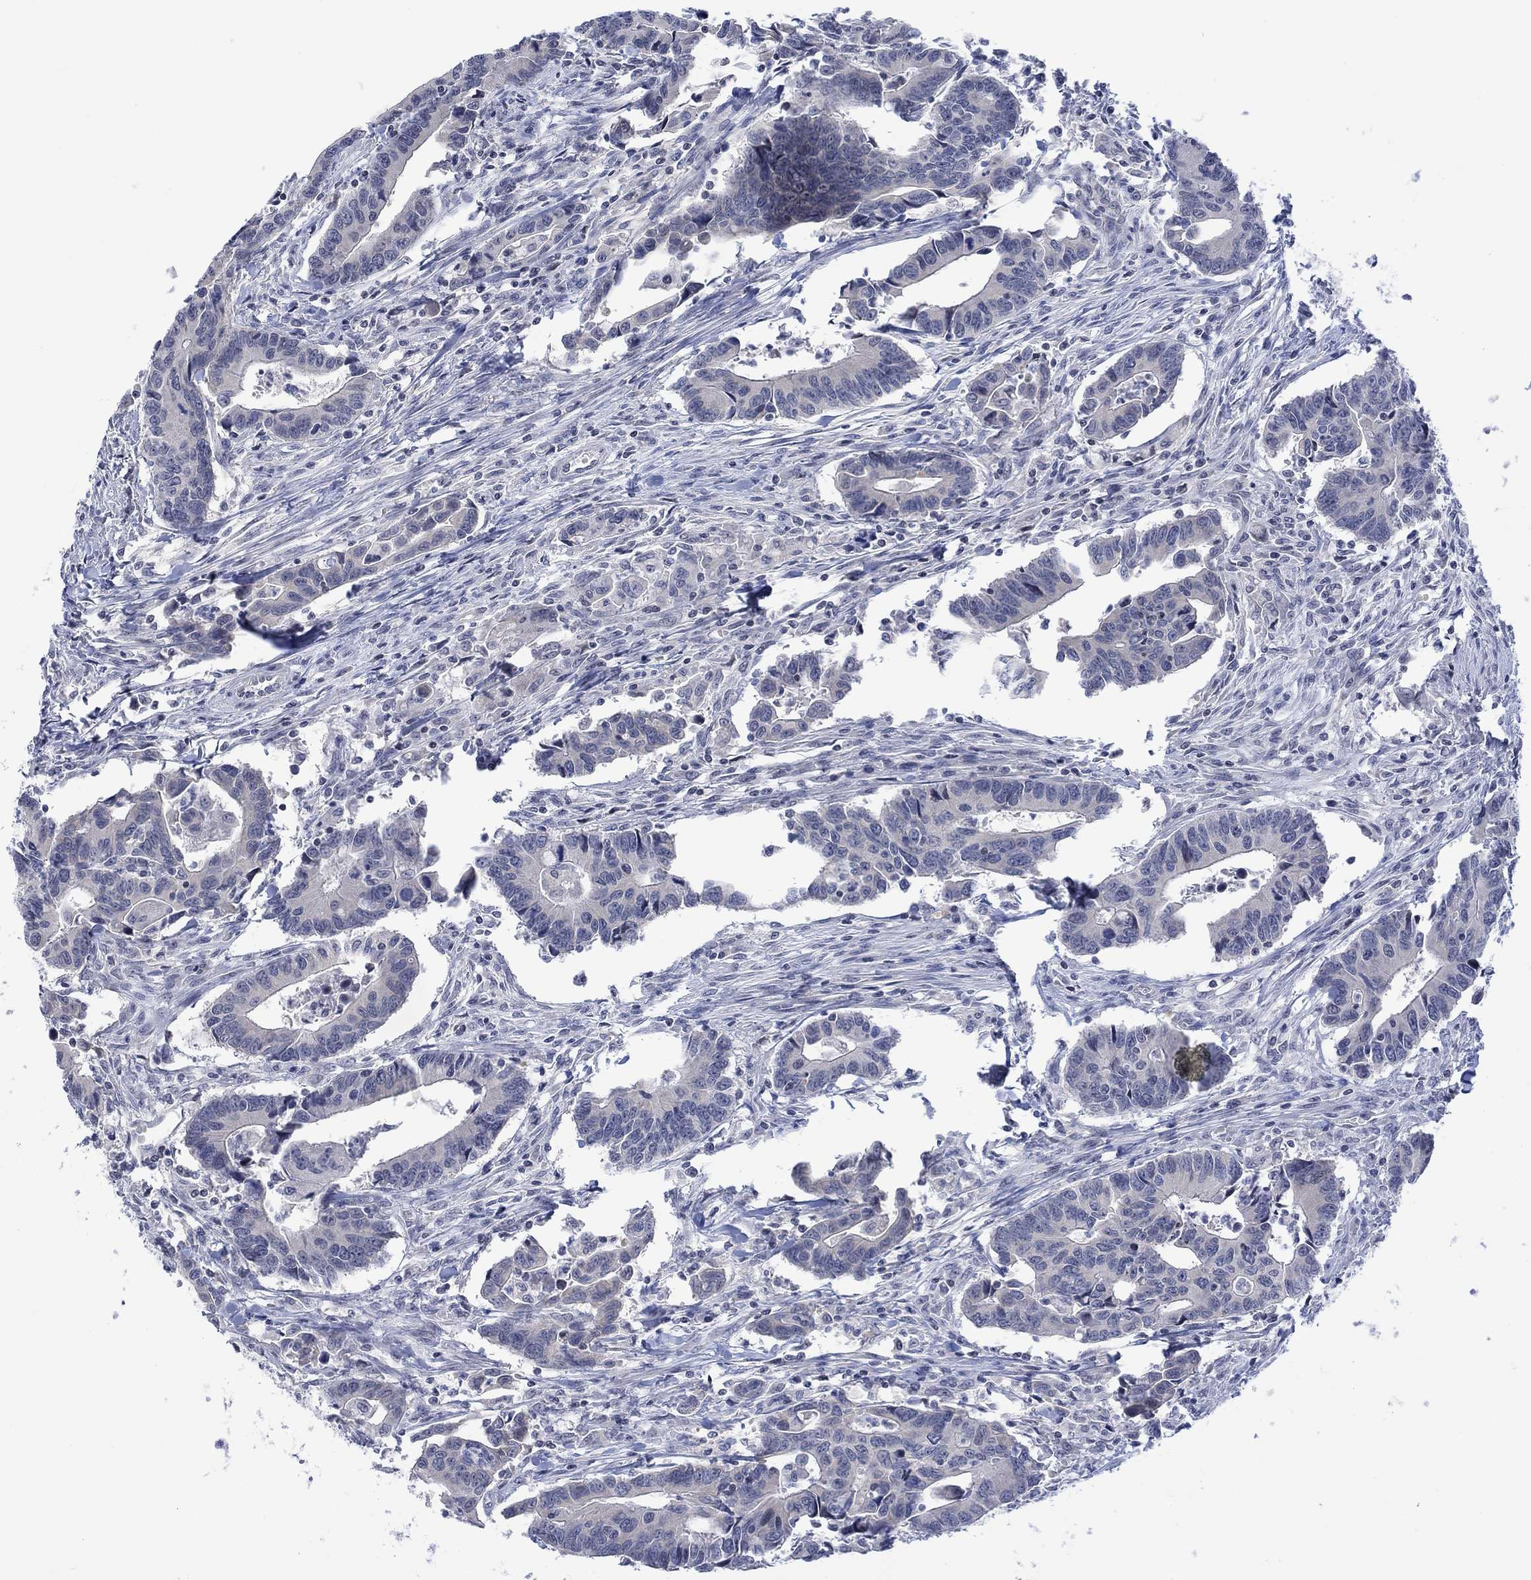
{"staining": {"intensity": "negative", "quantity": "none", "location": "none"}, "tissue": "colorectal cancer", "cell_type": "Tumor cells", "image_type": "cancer", "snomed": [{"axis": "morphology", "description": "Adenocarcinoma, NOS"}, {"axis": "topography", "description": "Rectum"}], "caption": "DAB immunohistochemical staining of colorectal cancer (adenocarcinoma) reveals no significant expression in tumor cells. Brightfield microscopy of immunohistochemistry (IHC) stained with DAB (3,3'-diaminobenzidine) (brown) and hematoxylin (blue), captured at high magnification.", "gene": "DCX", "patient": {"sex": "male", "age": 67}}